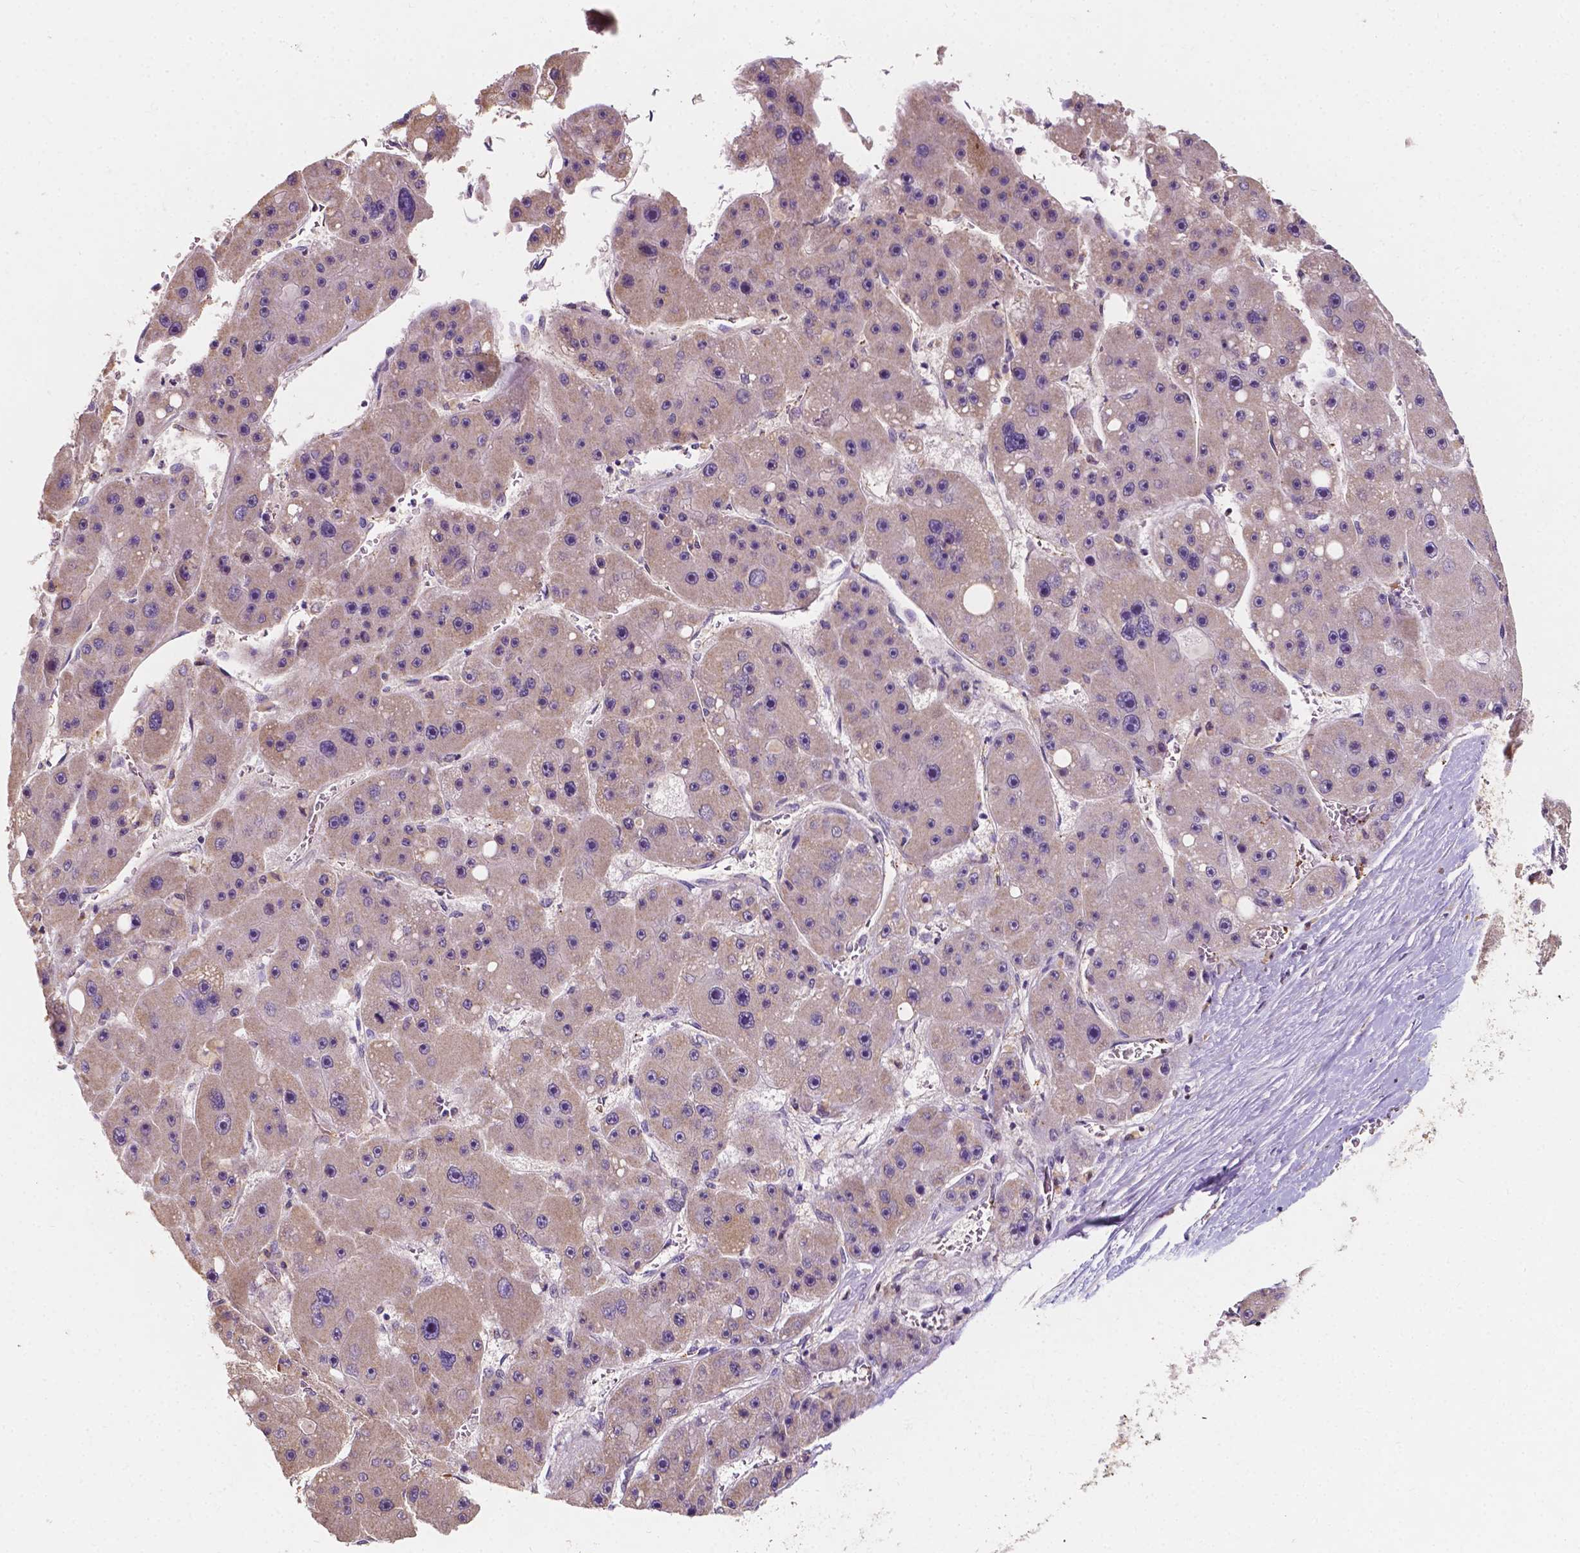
{"staining": {"intensity": "weak", "quantity": "25%-75%", "location": "cytoplasmic/membranous"}, "tissue": "liver cancer", "cell_type": "Tumor cells", "image_type": "cancer", "snomed": [{"axis": "morphology", "description": "Carcinoma, Hepatocellular, NOS"}, {"axis": "topography", "description": "Liver"}], "caption": "A brown stain shows weak cytoplasmic/membranous staining of a protein in hepatocellular carcinoma (liver) tumor cells.", "gene": "SLC22A4", "patient": {"sex": "female", "age": 61}}